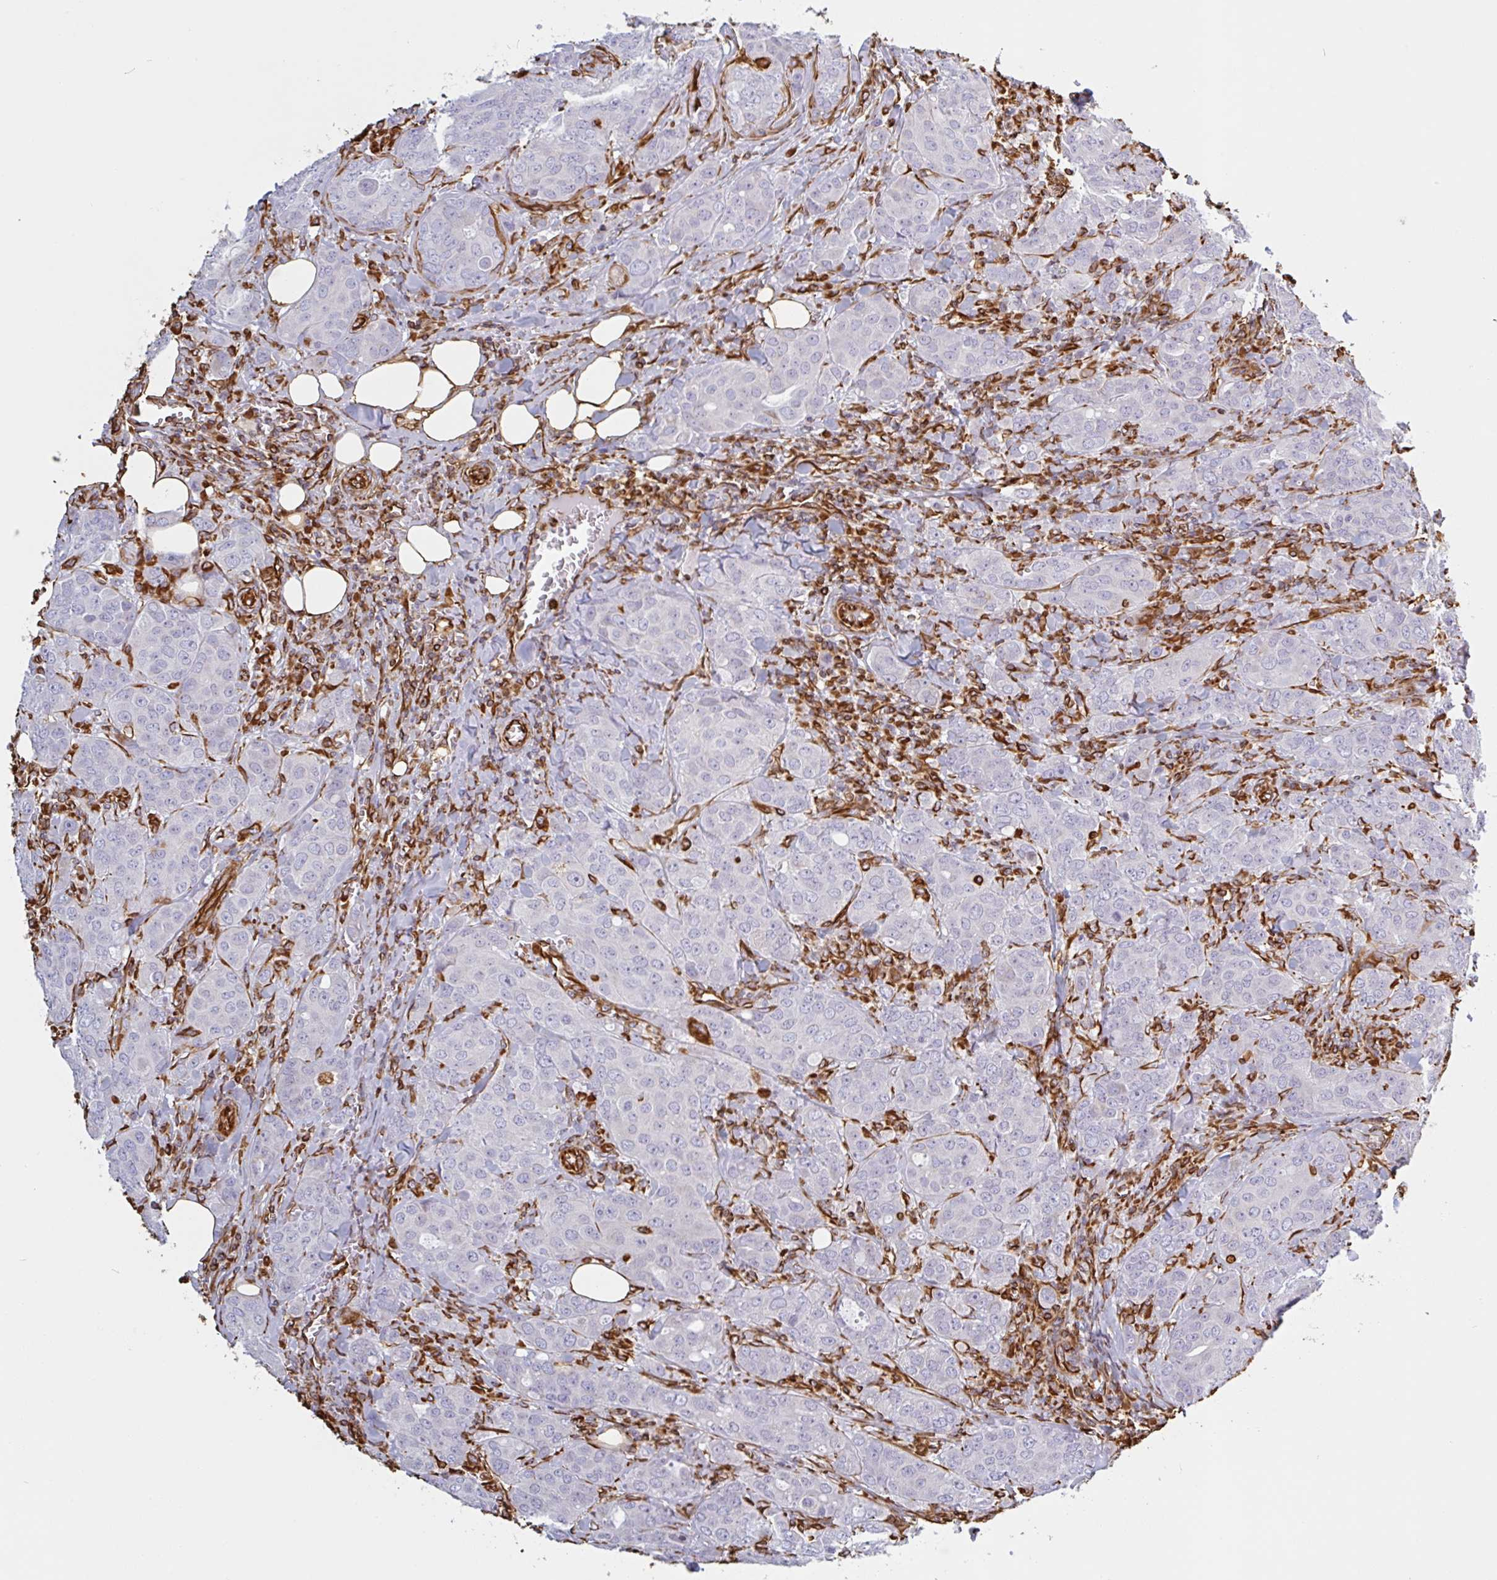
{"staining": {"intensity": "negative", "quantity": "none", "location": "none"}, "tissue": "breast cancer", "cell_type": "Tumor cells", "image_type": "cancer", "snomed": [{"axis": "morphology", "description": "Duct carcinoma"}, {"axis": "topography", "description": "Breast"}], "caption": "Image shows no protein expression in tumor cells of infiltrating ductal carcinoma (breast) tissue.", "gene": "PPFIA1", "patient": {"sex": "female", "age": 43}}